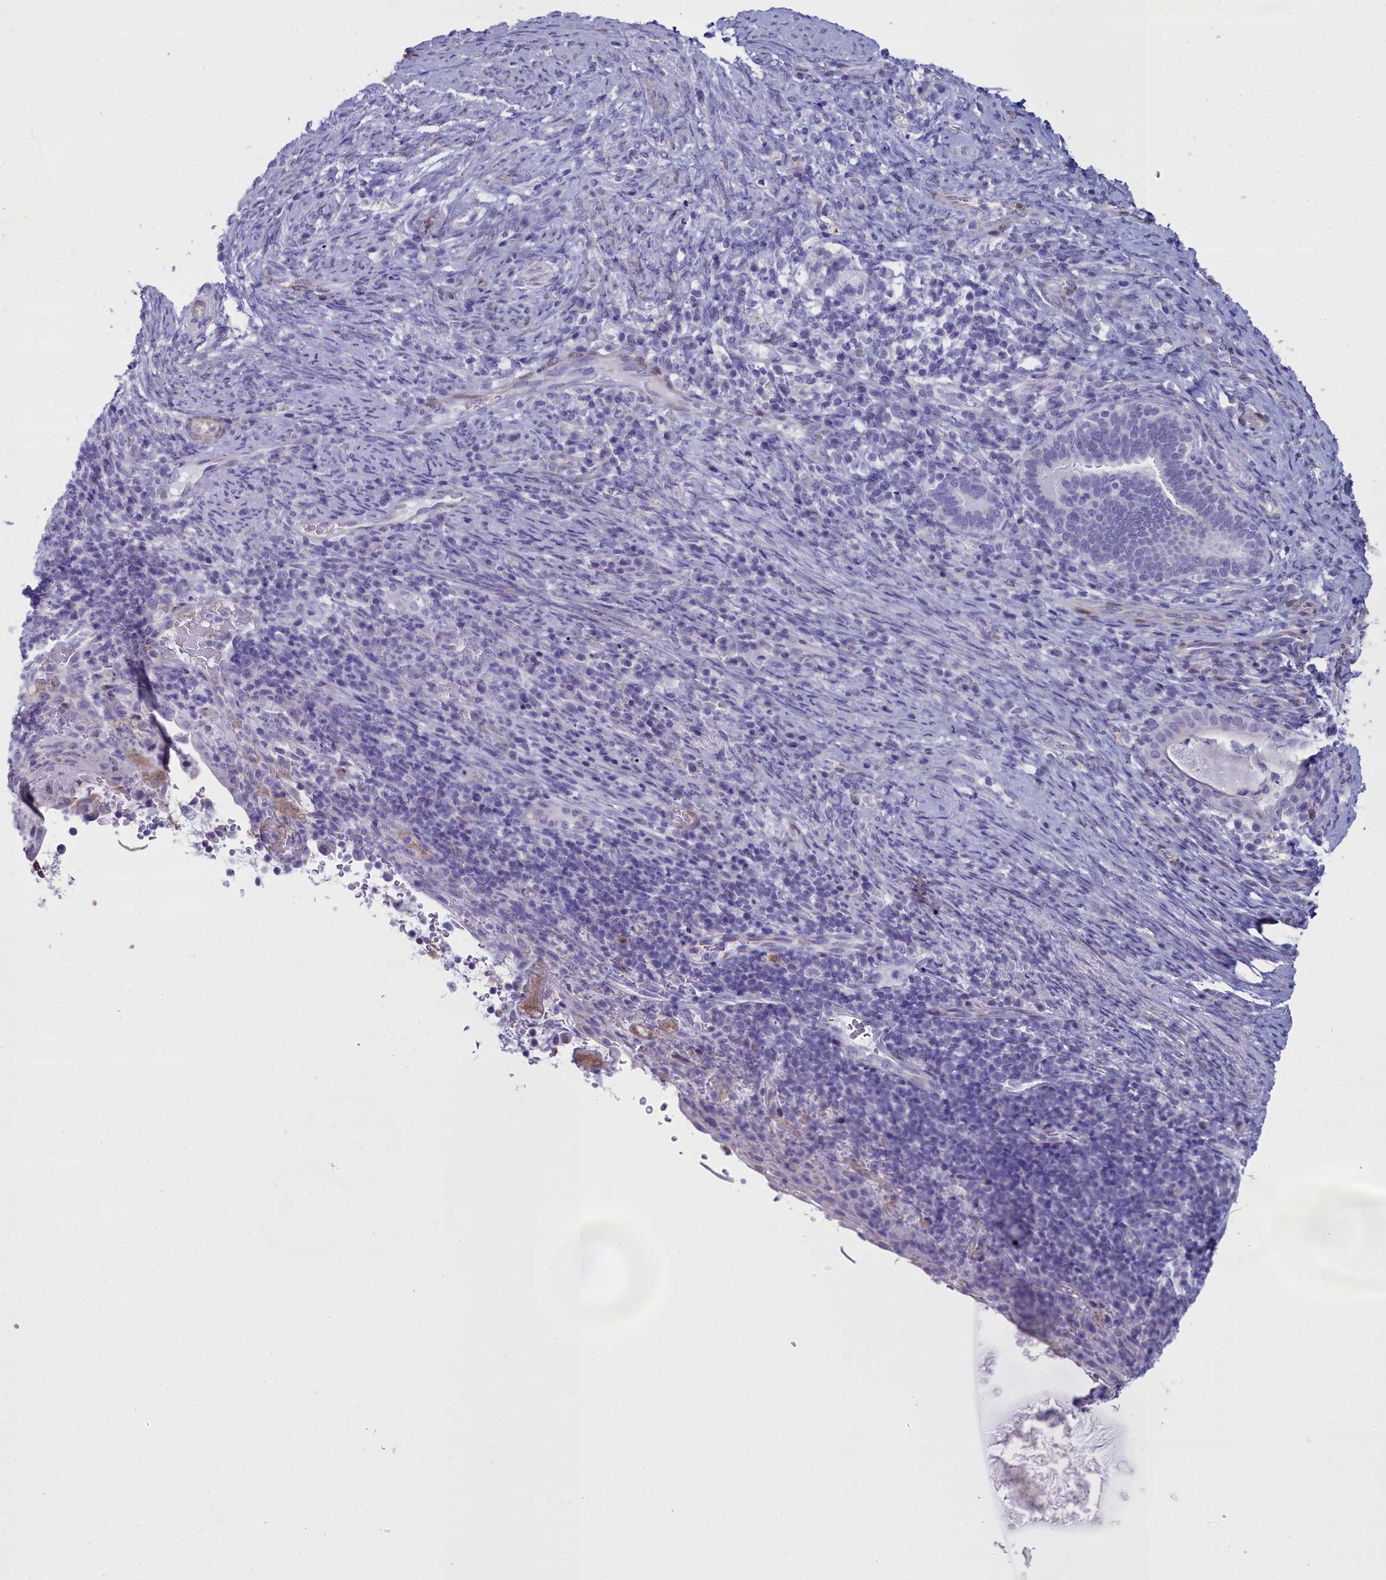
{"staining": {"intensity": "negative", "quantity": "none", "location": "none"}, "tissue": "cervical cancer", "cell_type": "Tumor cells", "image_type": "cancer", "snomed": [{"axis": "morphology", "description": "Squamous cell carcinoma, NOS"}, {"axis": "topography", "description": "Cervix"}], "caption": "Cervical cancer was stained to show a protein in brown. There is no significant positivity in tumor cells.", "gene": "PPP1R14A", "patient": {"sex": "female", "age": 52}}